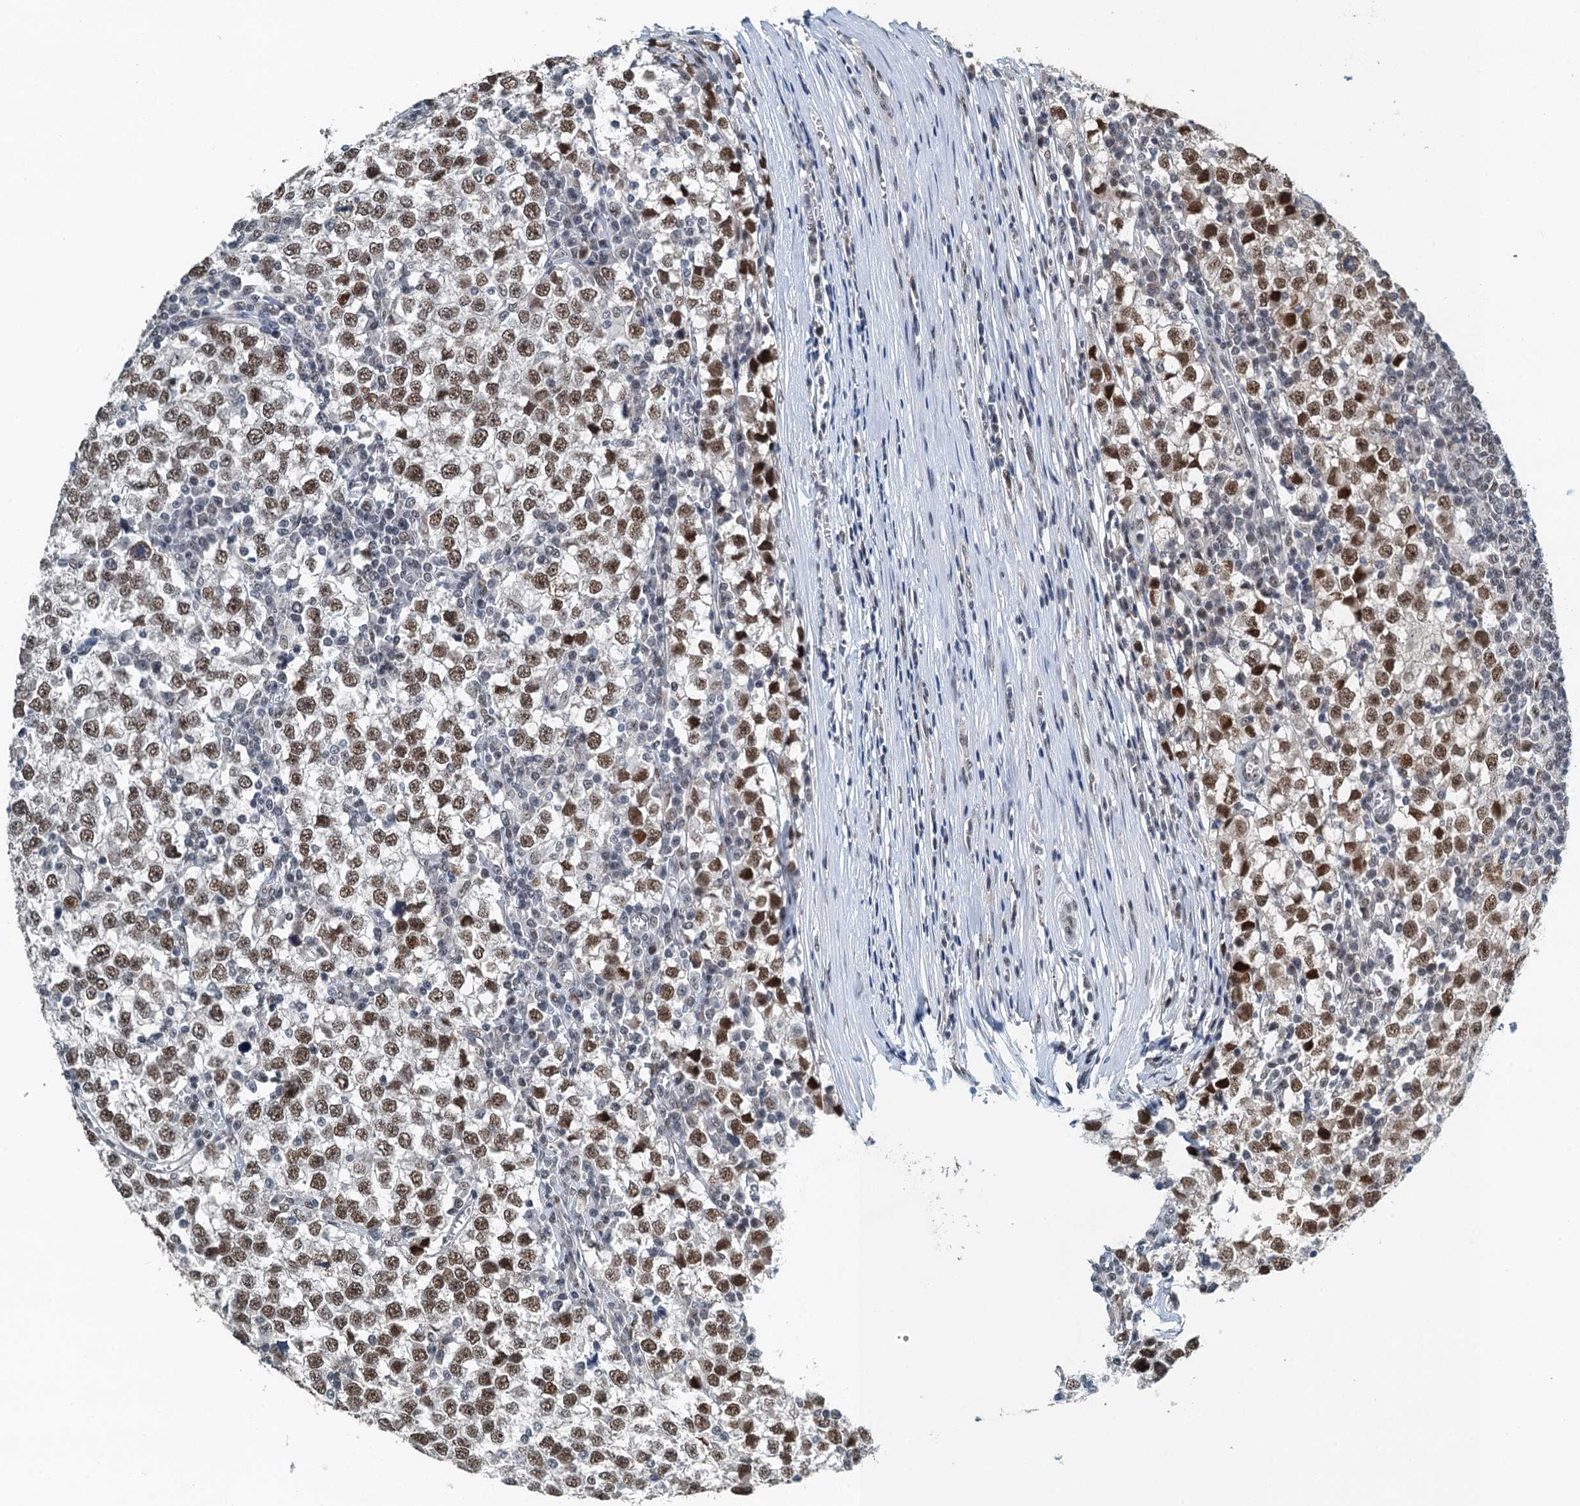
{"staining": {"intensity": "strong", "quantity": ">75%", "location": "nuclear"}, "tissue": "testis cancer", "cell_type": "Tumor cells", "image_type": "cancer", "snomed": [{"axis": "morphology", "description": "Seminoma, NOS"}, {"axis": "topography", "description": "Testis"}], "caption": "Testis cancer (seminoma) stained with immunohistochemistry displays strong nuclear positivity in about >75% of tumor cells. Nuclei are stained in blue.", "gene": "MTA3", "patient": {"sex": "male", "age": 65}}